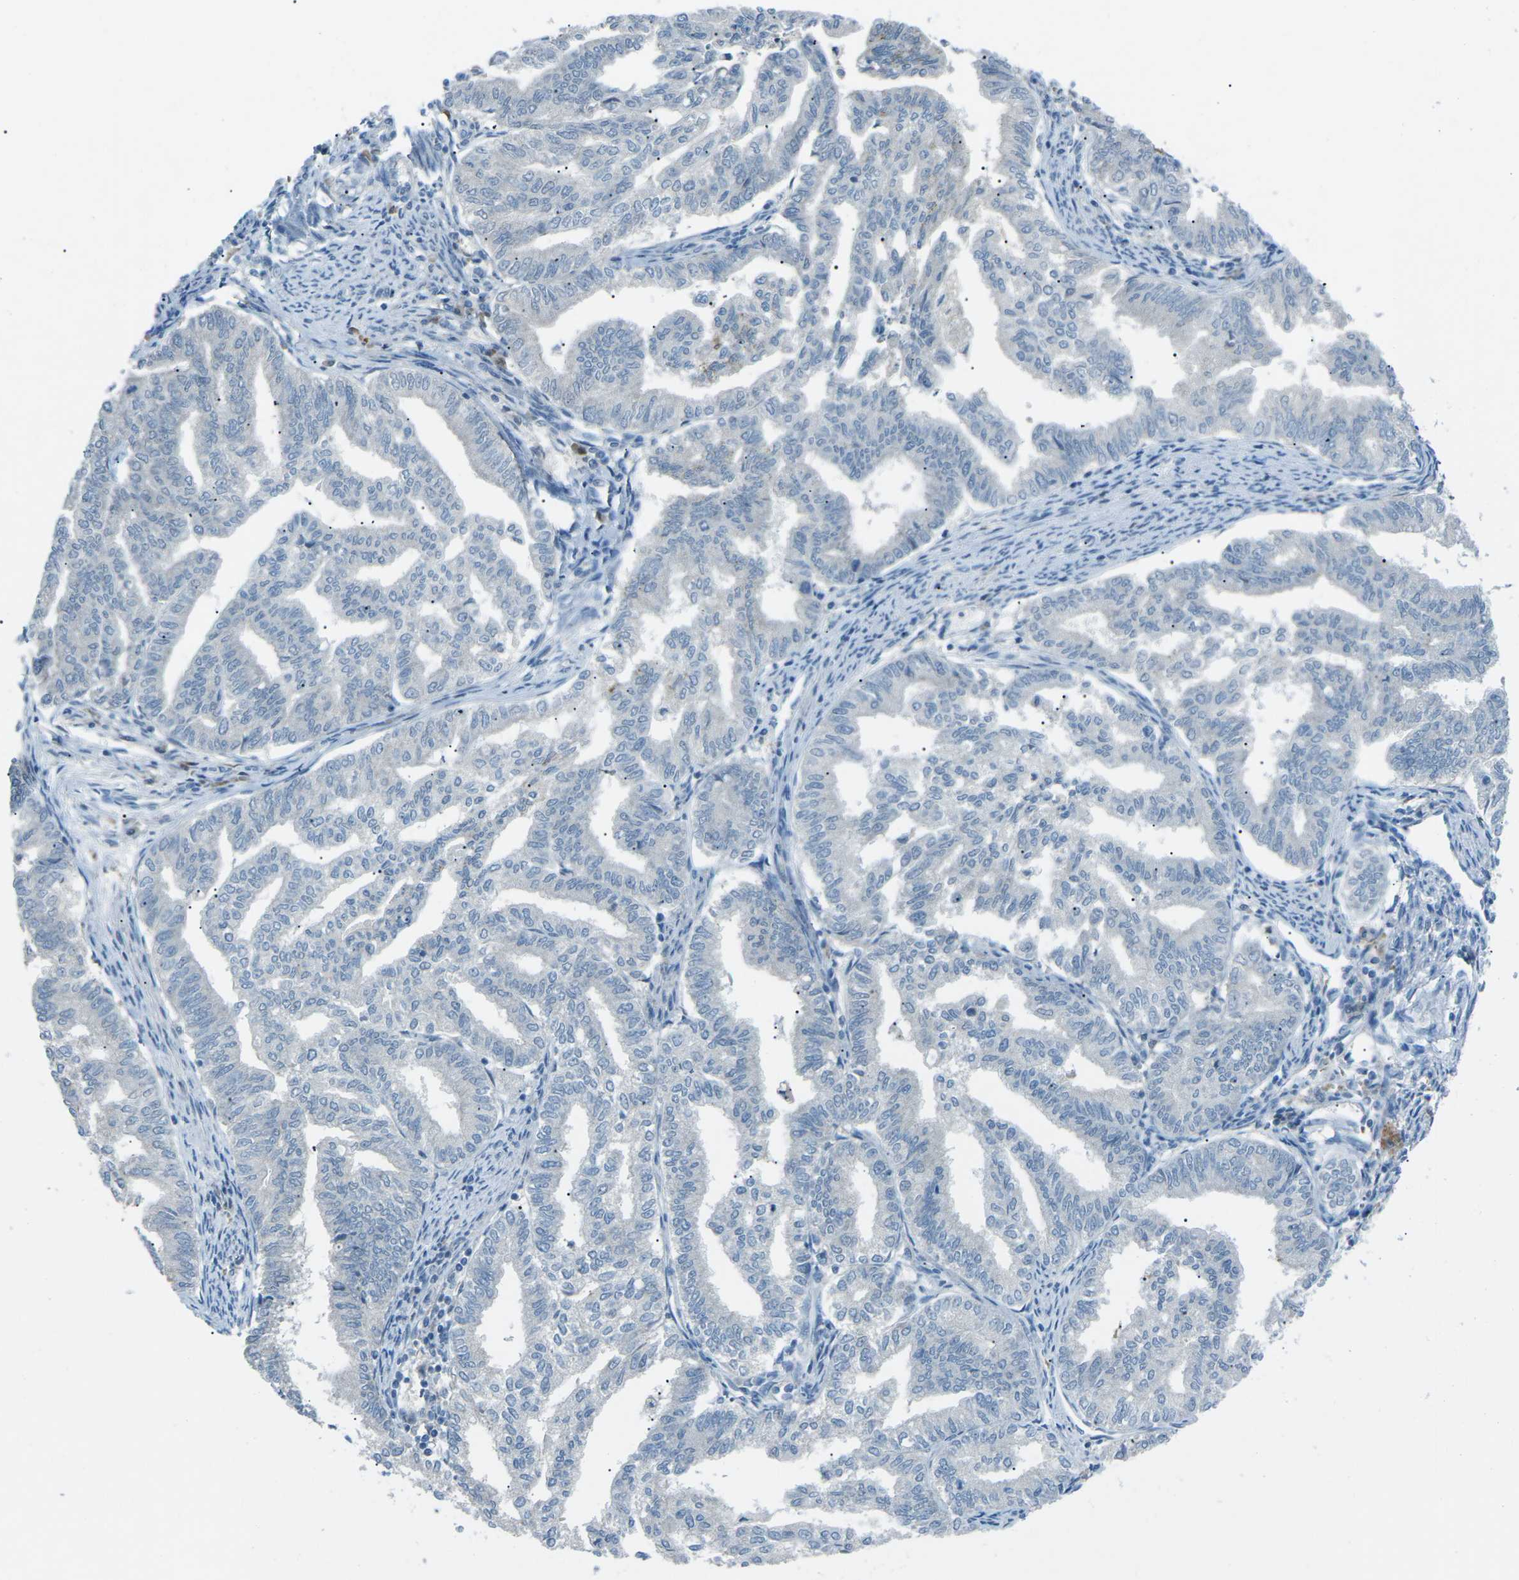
{"staining": {"intensity": "negative", "quantity": "none", "location": "none"}, "tissue": "endometrial cancer", "cell_type": "Tumor cells", "image_type": "cancer", "snomed": [{"axis": "morphology", "description": "Adenocarcinoma, NOS"}, {"axis": "topography", "description": "Endometrium"}], "caption": "DAB immunohistochemical staining of human endometrial cancer reveals no significant expression in tumor cells.", "gene": "PRKCA", "patient": {"sex": "female", "age": 79}}